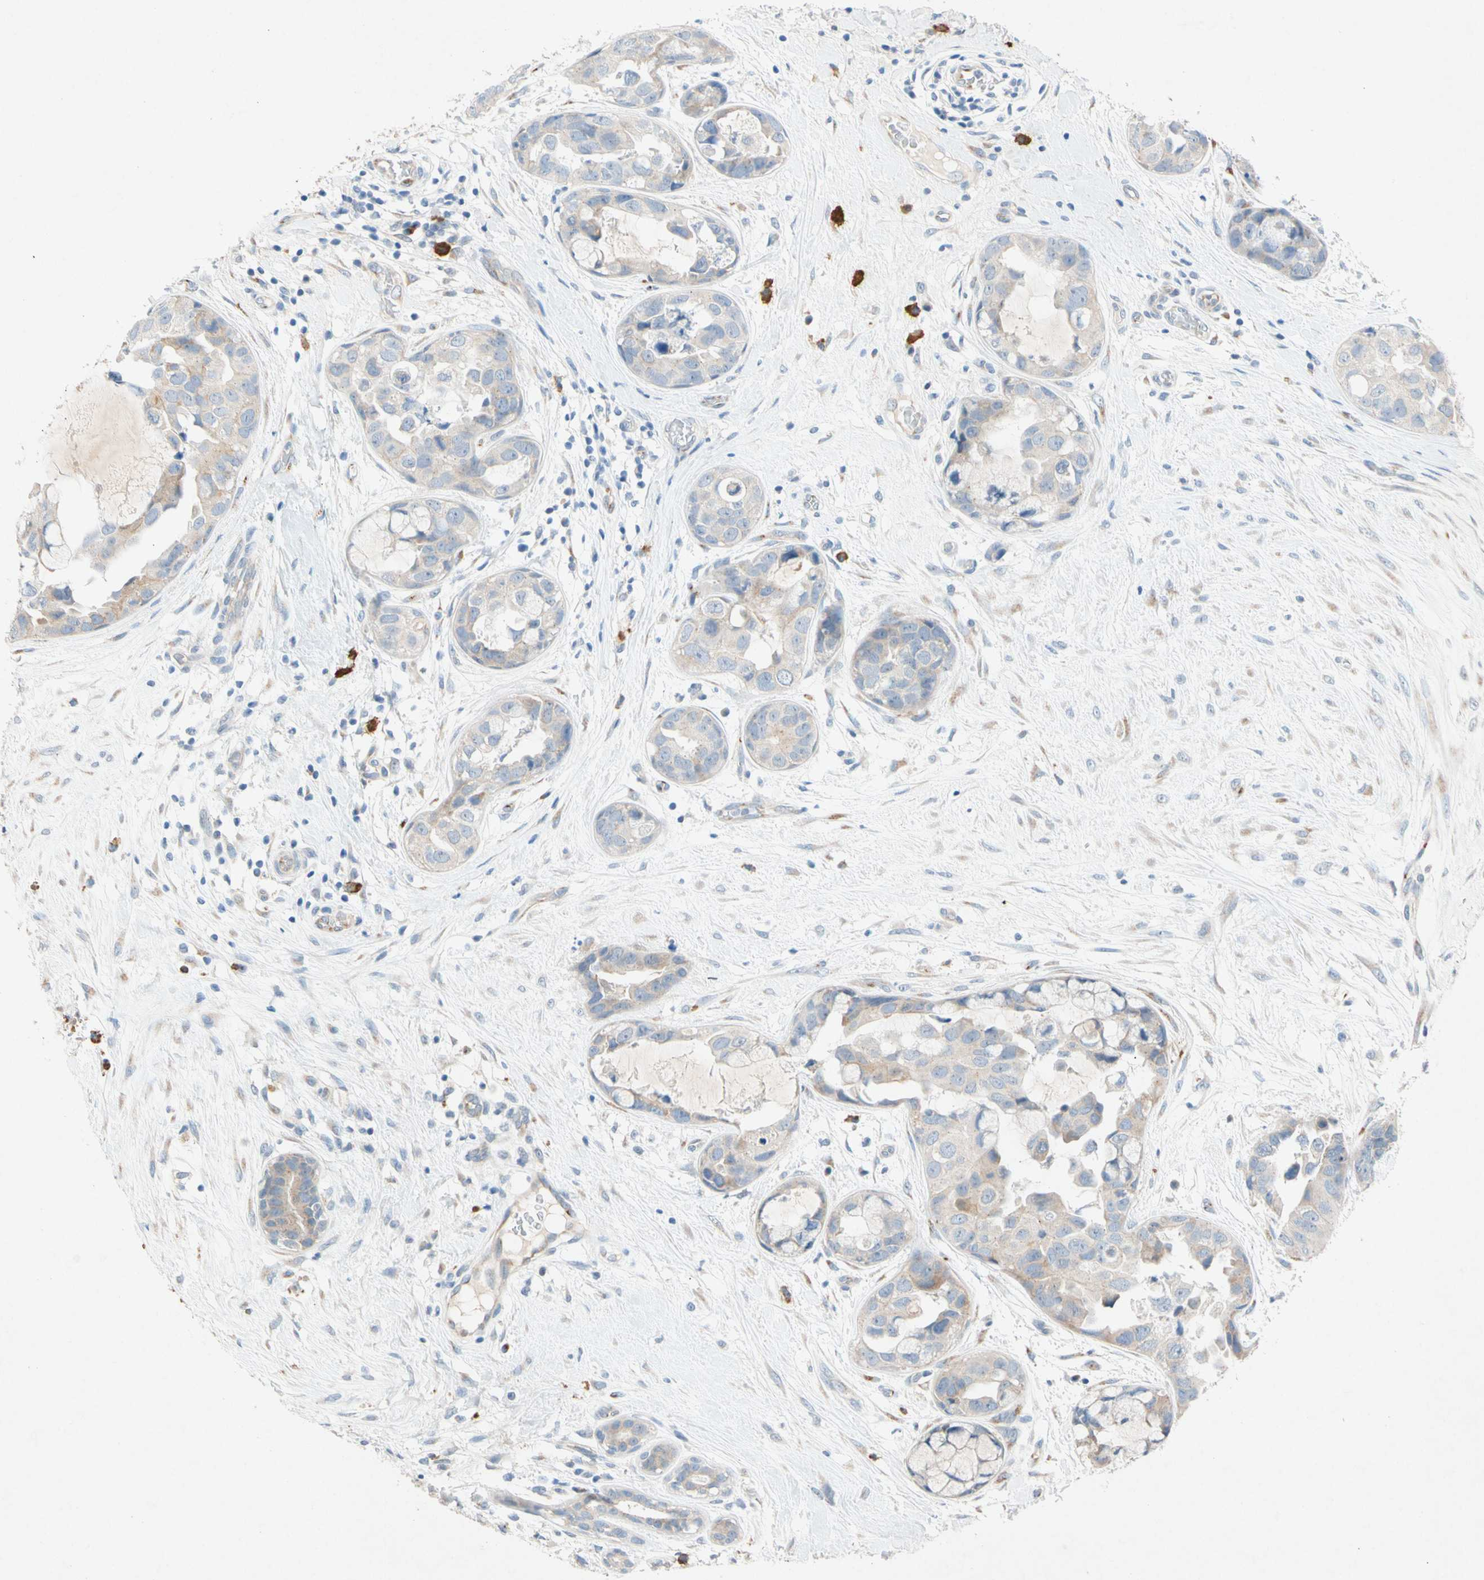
{"staining": {"intensity": "weak", "quantity": ">75%", "location": "cytoplasmic/membranous"}, "tissue": "breast cancer", "cell_type": "Tumor cells", "image_type": "cancer", "snomed": [{"axis": "morphology", "description": "Duct carcinoma"}, {"axis": "topography", "description": "Breast"}], "caption": "Immunohistochemistry (IHC) histopathology image of human breast cancer (intraductal carcinoma) stained for a protein (brown), which exhibits low levels of weak cytoplasmic/membranous expression in approximately >75% of tumor cells.", "gene": "GASK1B", "patient": {"sex": "female", "age": 40}}